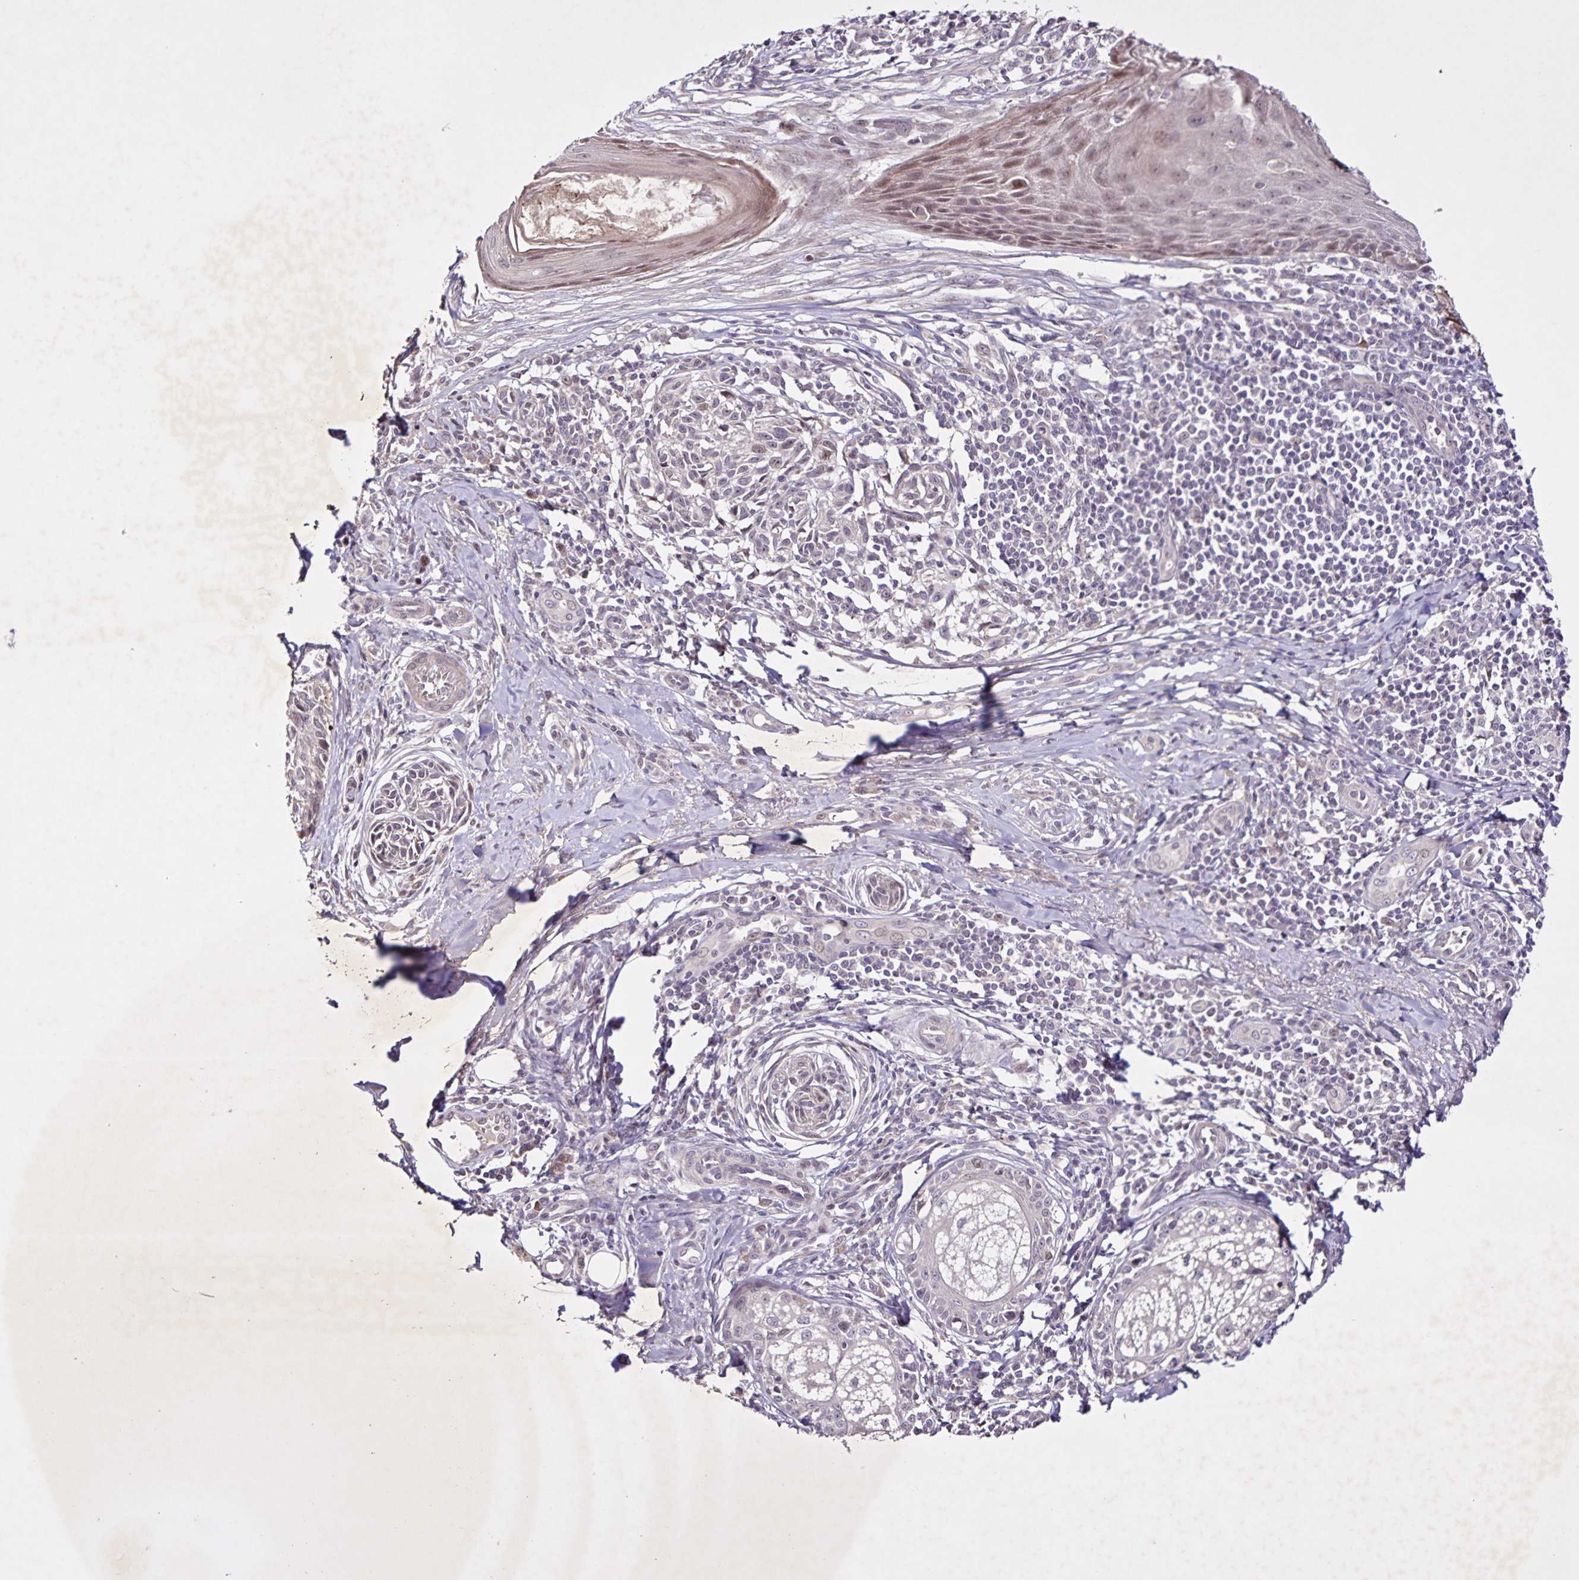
{"staining": {"intensity": "negative", "quantity": "none", "location": "none"}, "tissue": "melanoma", "cell_type": "Tumor cells", "image_type": "cancer", "snomed": [{"axis": "morphology", "description": "Malignant melanoma, NOS"}, {"axis": "topography", "description": "Skin"}], "caption": "A histopathology image of malignant melanoma stained for a protein displays no brown staining in tumor cells. The staining was performed using DAB (3,3'-diaminobenzidine) to visualize the protein expression in brown, while the nuclei were stained in blue with hematoxylin (Magnification: 20x).", "gene": "GDF2", "patient": {"sex": "female", "age": 86}}